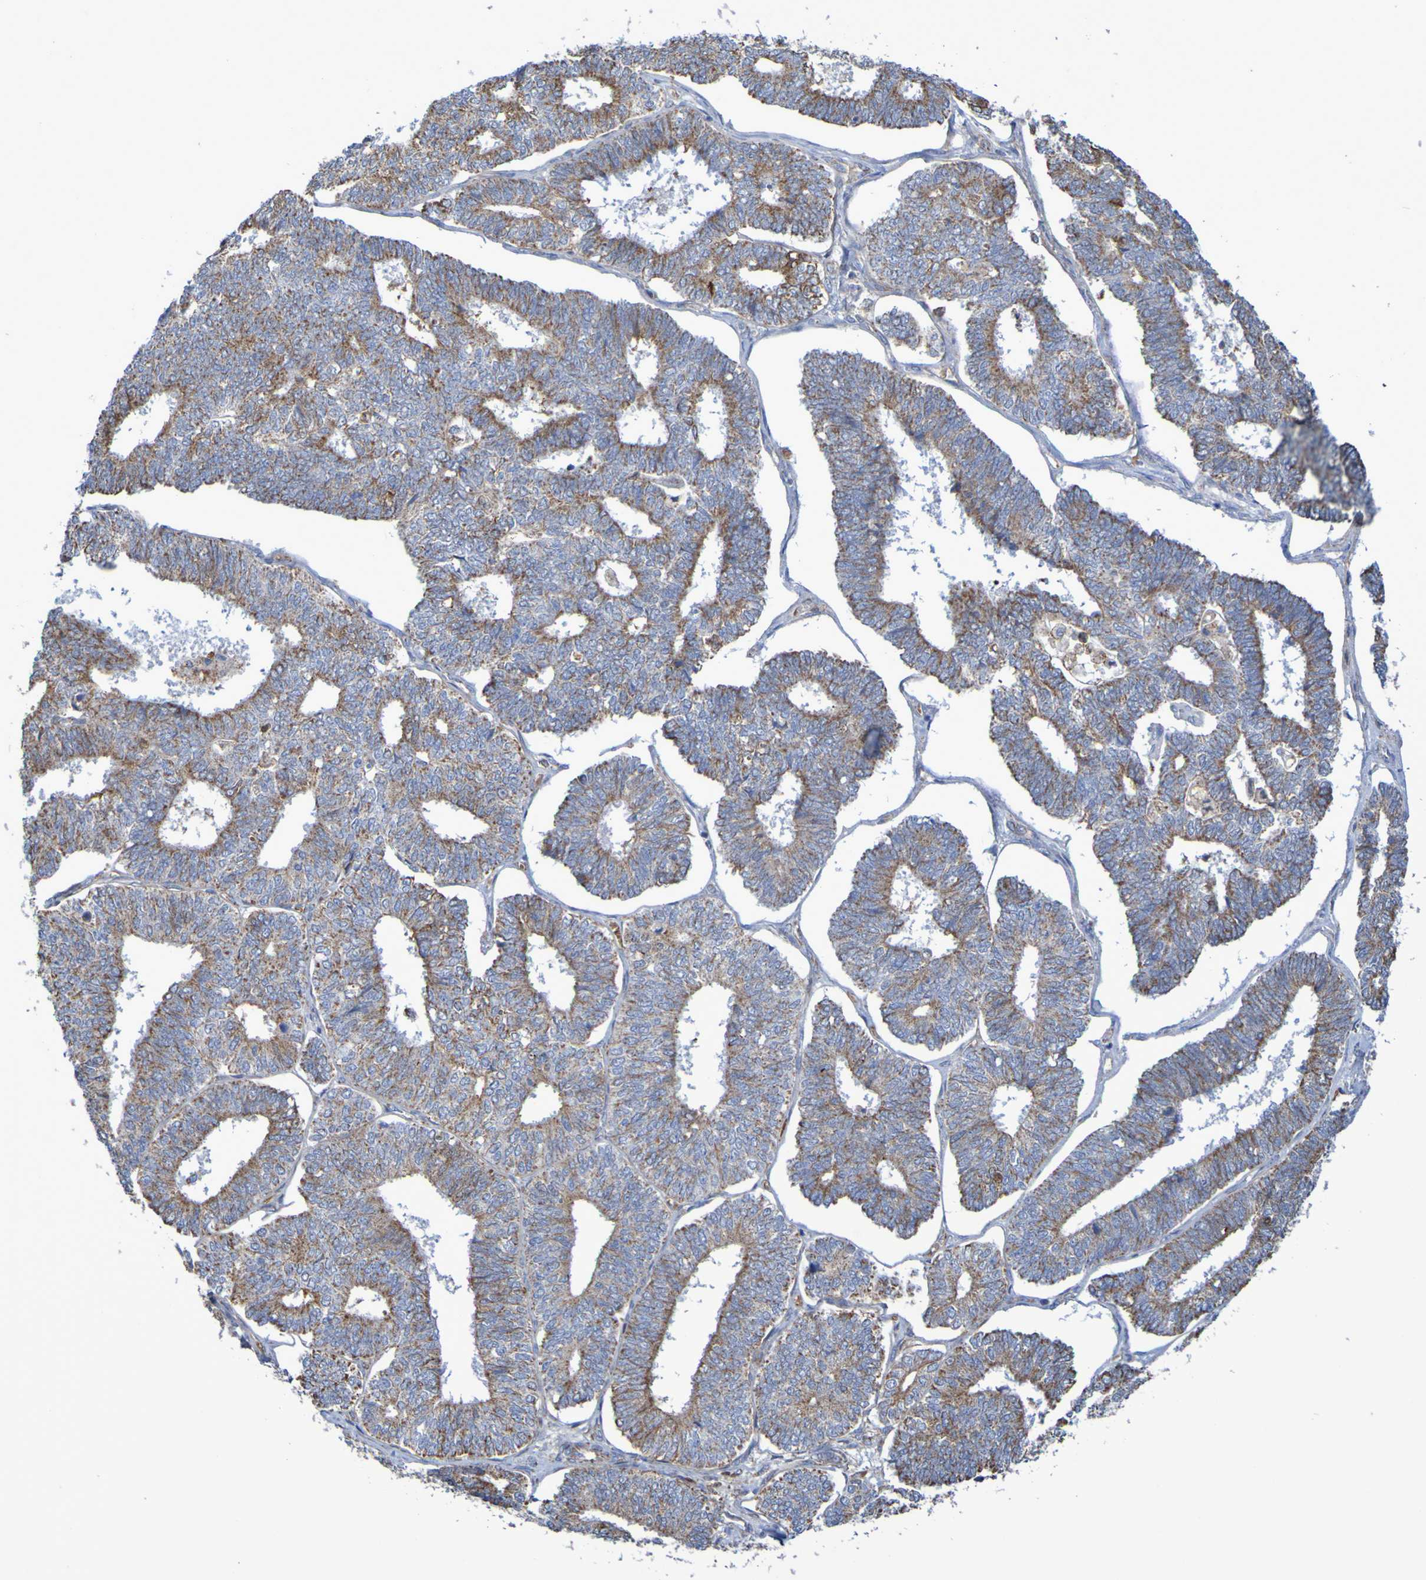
{"staining": {"intensity": "moderate", "quantity": ">75%", "location": "cytoplasmic/membranous"}, "tissue": "endometrial cancer", "cell_type": "Tumor cells", "image_type": "cancer", "snomed": [{"axis": "morphology", "description": "Adenocarcinoma, NOS"}, {"axis": "topography", "description": "Endometrium"}], "caption": "A histopathology image of human adenocarcinoma (endometrial) stained for a protein exhibits moderate cytoplasmic/membranous brown staining in tumor cells.", "gene": "CNTN2", "patient": {"sex": "female", "age": 70}}